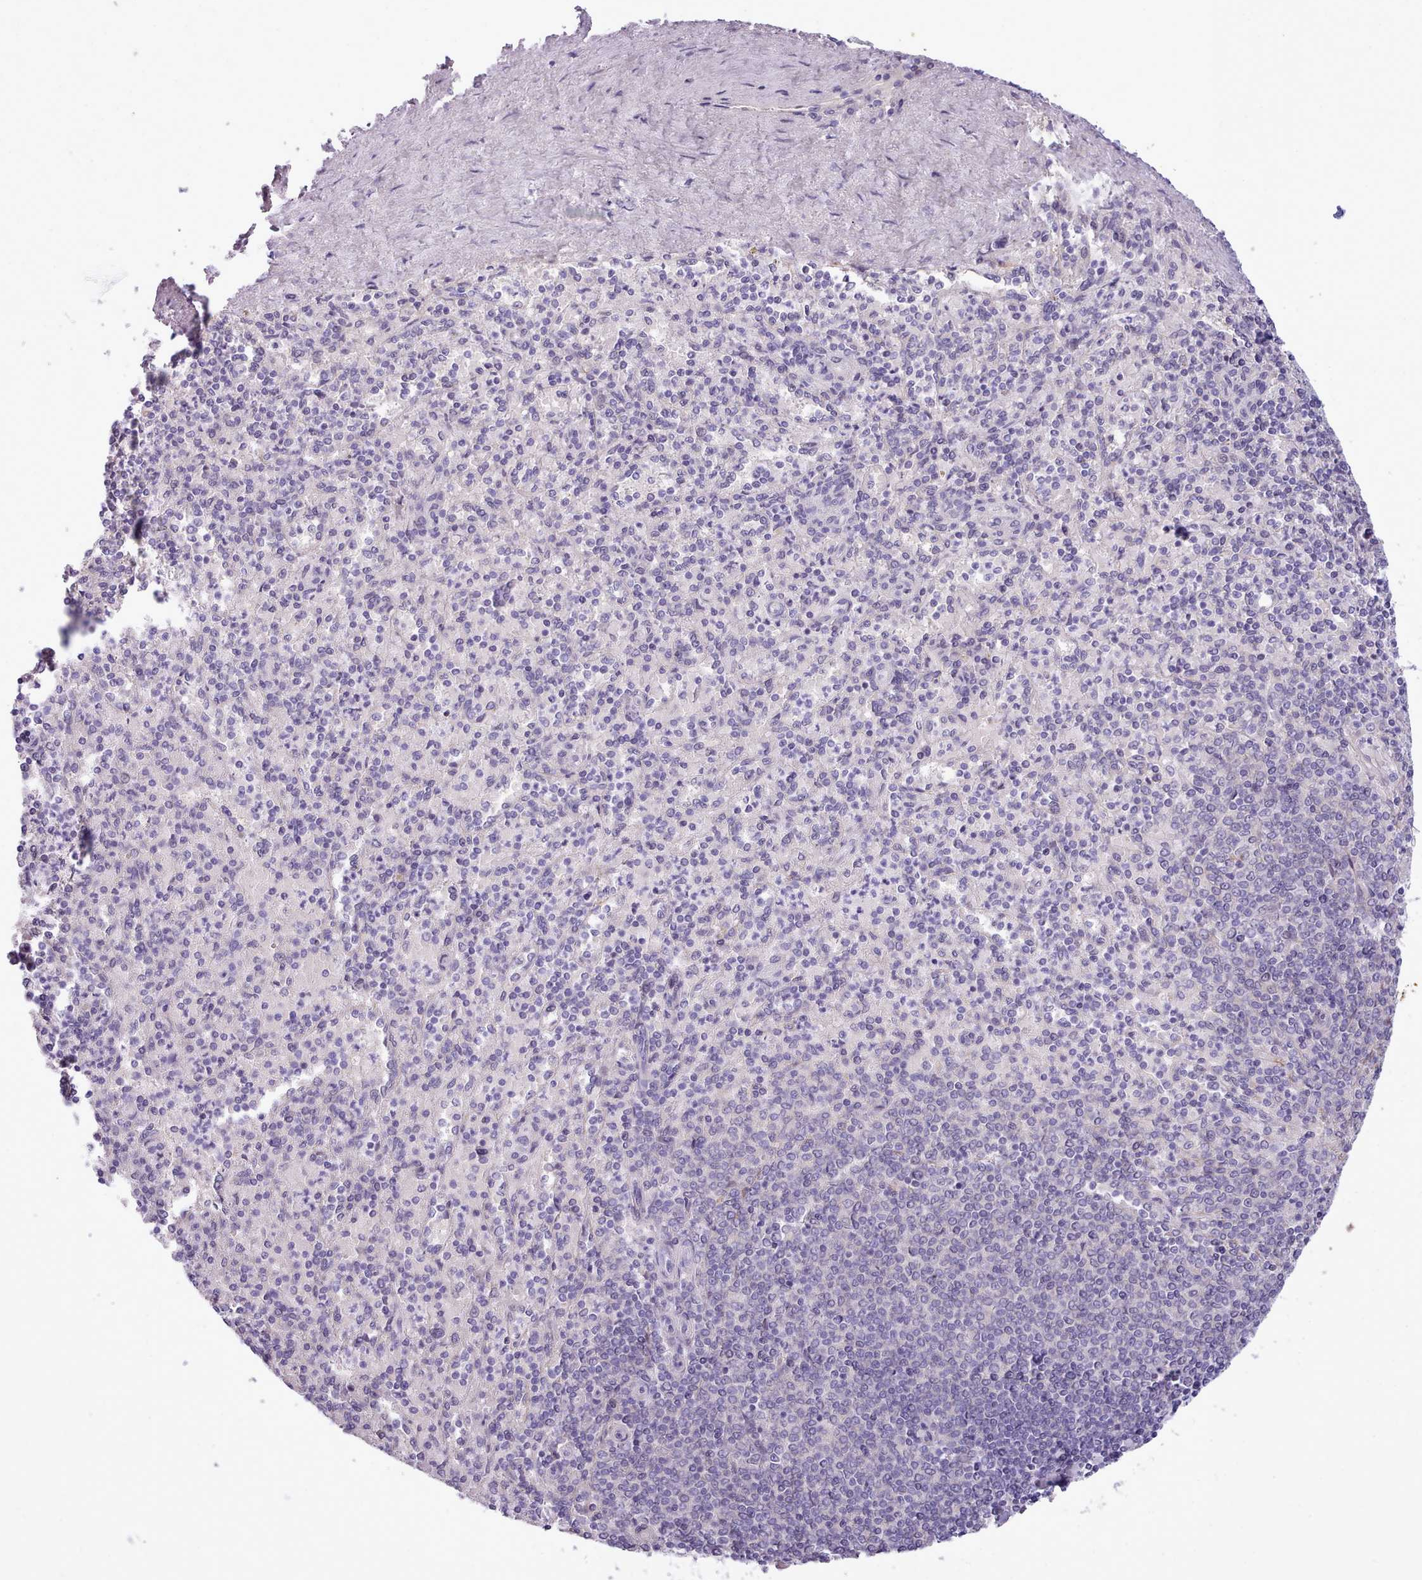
{"staining": {"intensity": "negative", "quantity": "none", "location": "none"}, "tissue": "spleen", "cell_type": "Cells in red pulp", "image_type": "normal", "snomed": [{"axis": "morphology", "description": "Normal tissue, NOS"}, {"axis": "topography", "description": "Spleen"}], "caption": "The histopathology image exhibits no significant positivity in cells in red pulp of spleen. (DAB (3,3'-diaminobenzidine) immunohistochemistry with hematoxylin counter stain).", "gene": "CYP2A13", "patient": {"sex": "male", "age": 82}}